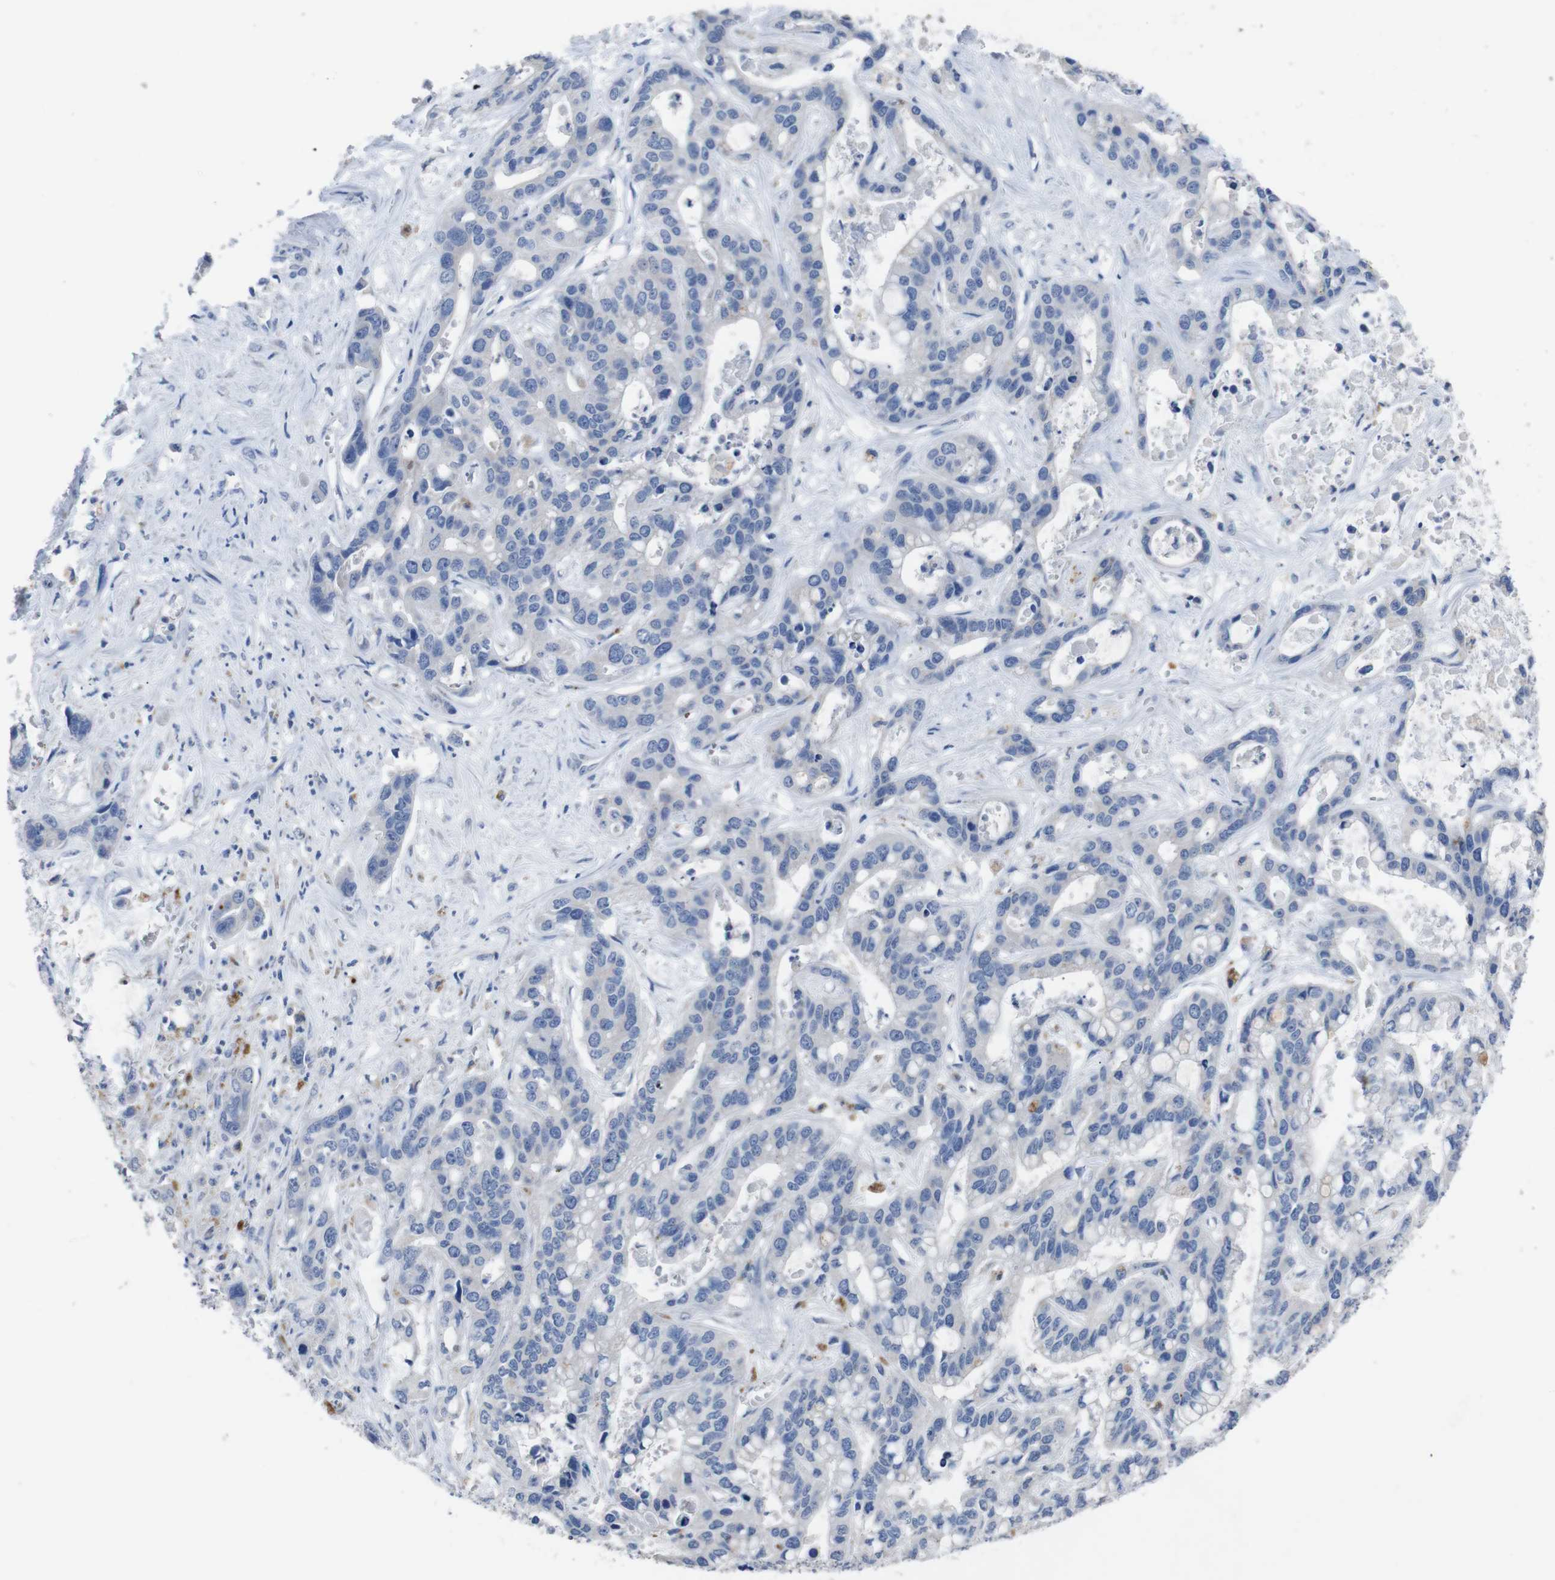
{"staining": {"intensity": "moderate", "quantity": "25%-75%", "location": "cytoplasmic/membranous"}, "tissue": "liver cancer", "cell_type": "Tumor cells", "image_type": "cancer", "snomed": [{"axis": "morphology", "description": "Cholangiocarcinoma"}, {"axis": "topography", "description": "Liver"}], "caption": "Liver cancer stained with IHC displays moderate cytoplasmic/membranous staining in approximately 25%-75% of tumor cells.", "gene": "GJB2", "patient": {"sex": "female", "age": 65}}